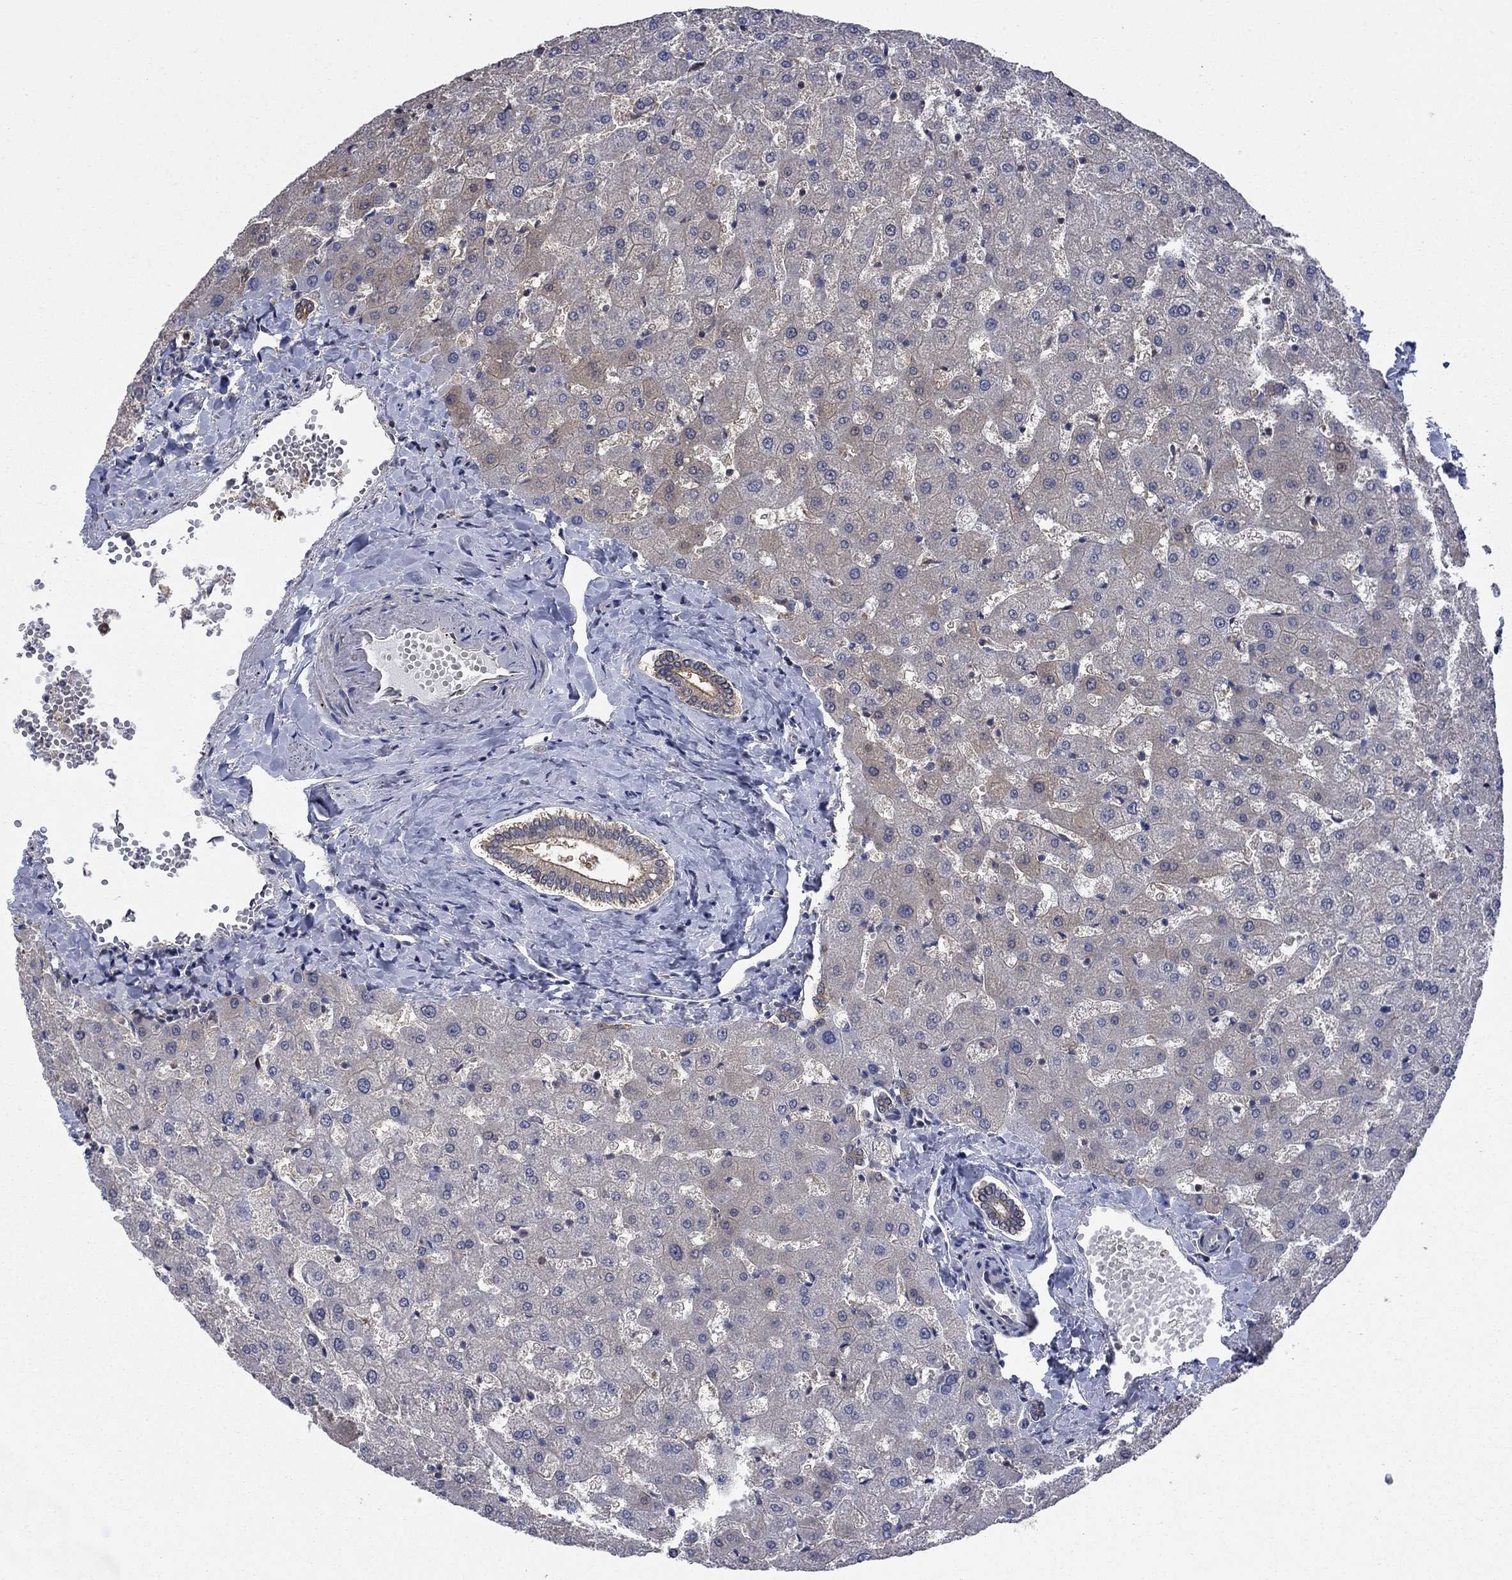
{"staining": {"intensity": "weak", "quantity": "25%-75%", "location": "cytoplasmic/membranous"}, "tissue": "liver", "cell_type": "Cholangiocytes", "image_type": "normal", "snomed": [{"axis": "morphology", "description": "Normal tissue, NOS"}, {"axis": "topography", "description": "Liver"}], "caption": "Immunohistochemical staining of benign liver displays 25%-75% levels of weak cytoplasmic/membranous protein positivity in approximately 25%-75% of cholangiocytes. The staining was performed using DAB (3,3'-diaminobenzidine) to visualize the protein expression in brown, while the nuclei were stained in blue with hematoxylin (Magnification: 20x).", "gene": "PDZD2", "patient": {"sex": "female", "age": 50}}